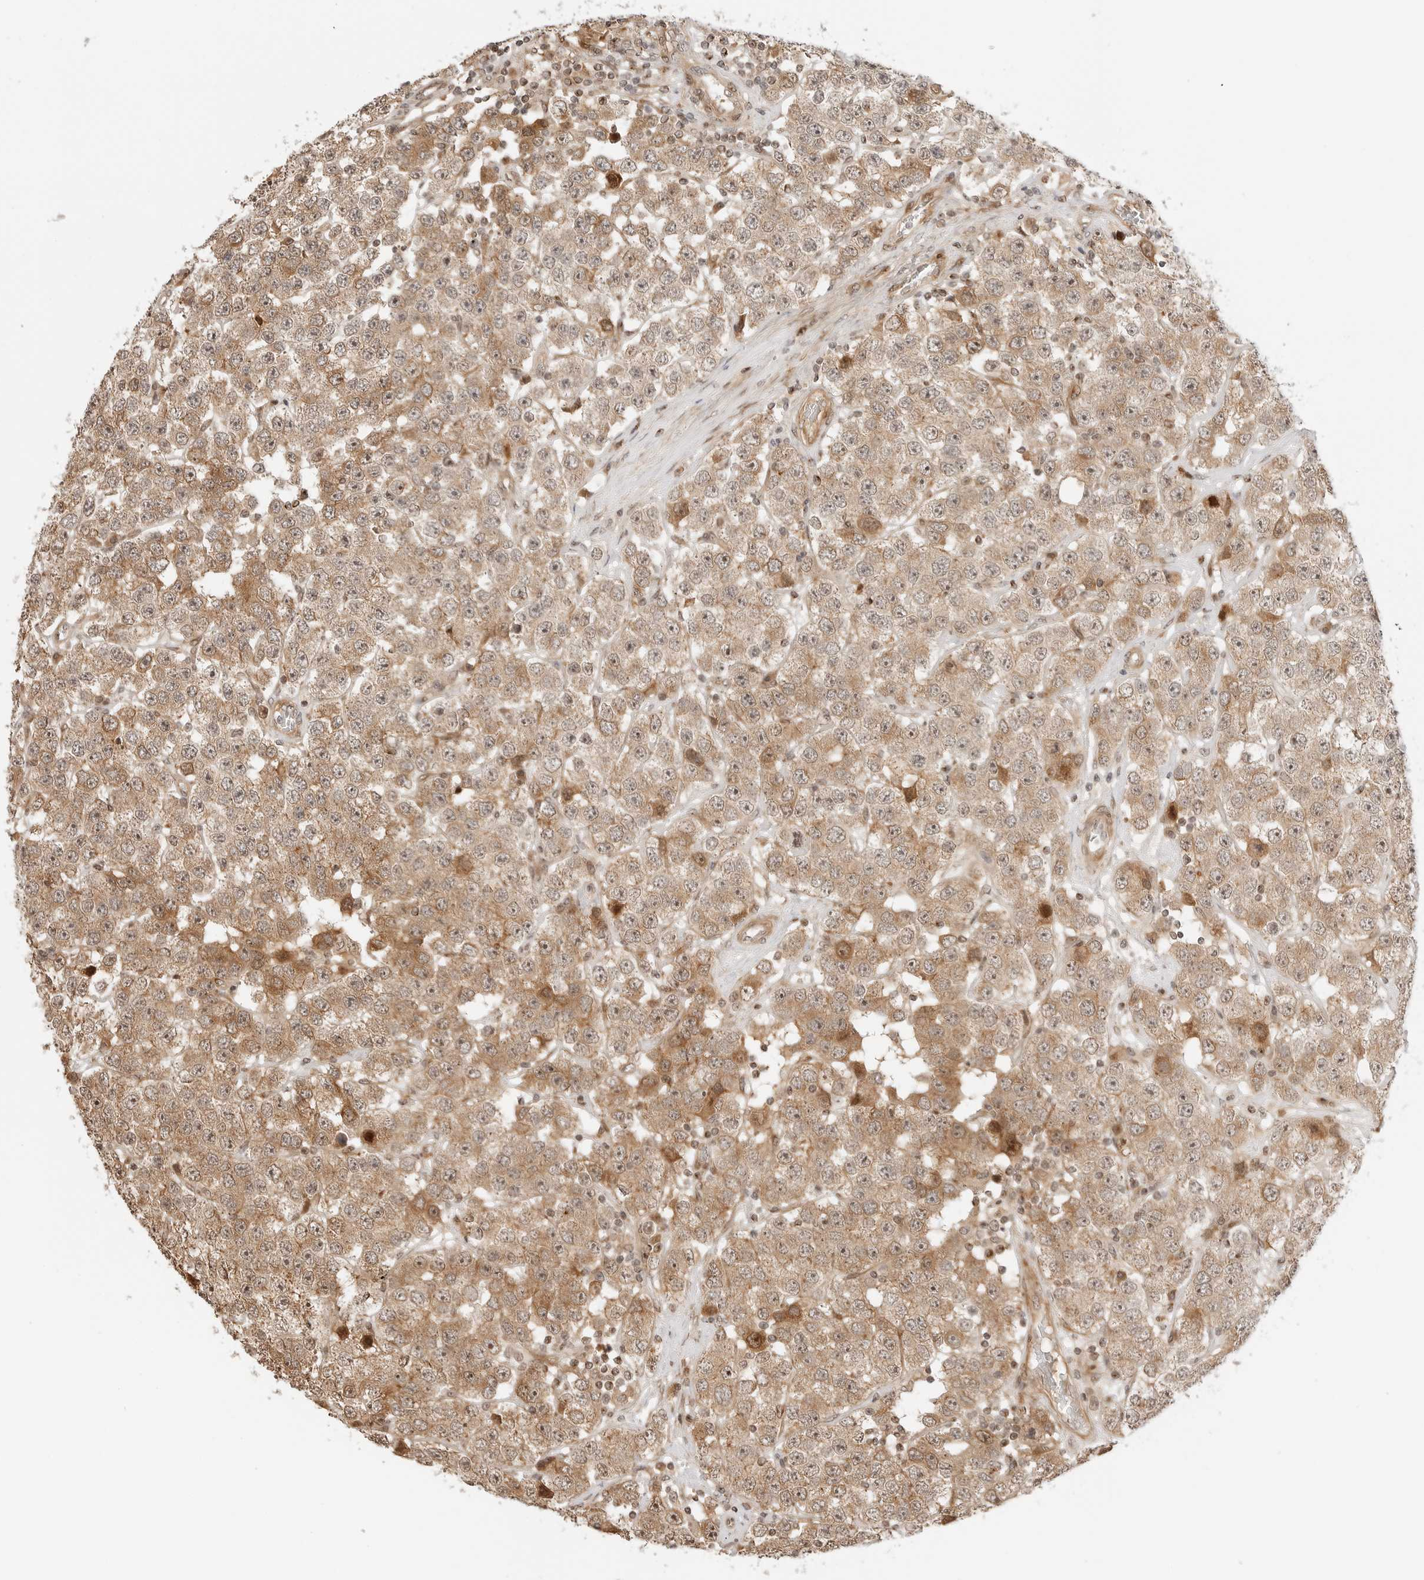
{"staining": {"intensity": "weak", "quantity": ">75%", "location": "cytoplasmic/membranous,nuclear"}, "tissue": "testis cancer", "cell_type": "Tumor cells", "image_type": "cancer", "snomed": [{"axis": "morphology", "description": "Seminoma, NOS"}, {"axis": "topography", "description": "Testis"}], "caption": "Human testis cancer stained with a brown dye displays weak cytoplasmic/membranous and nuclear positive positivity in about >75% of tumor cells.", "gene": "GEM", "patient": {"sex": "male", "age": 28}}